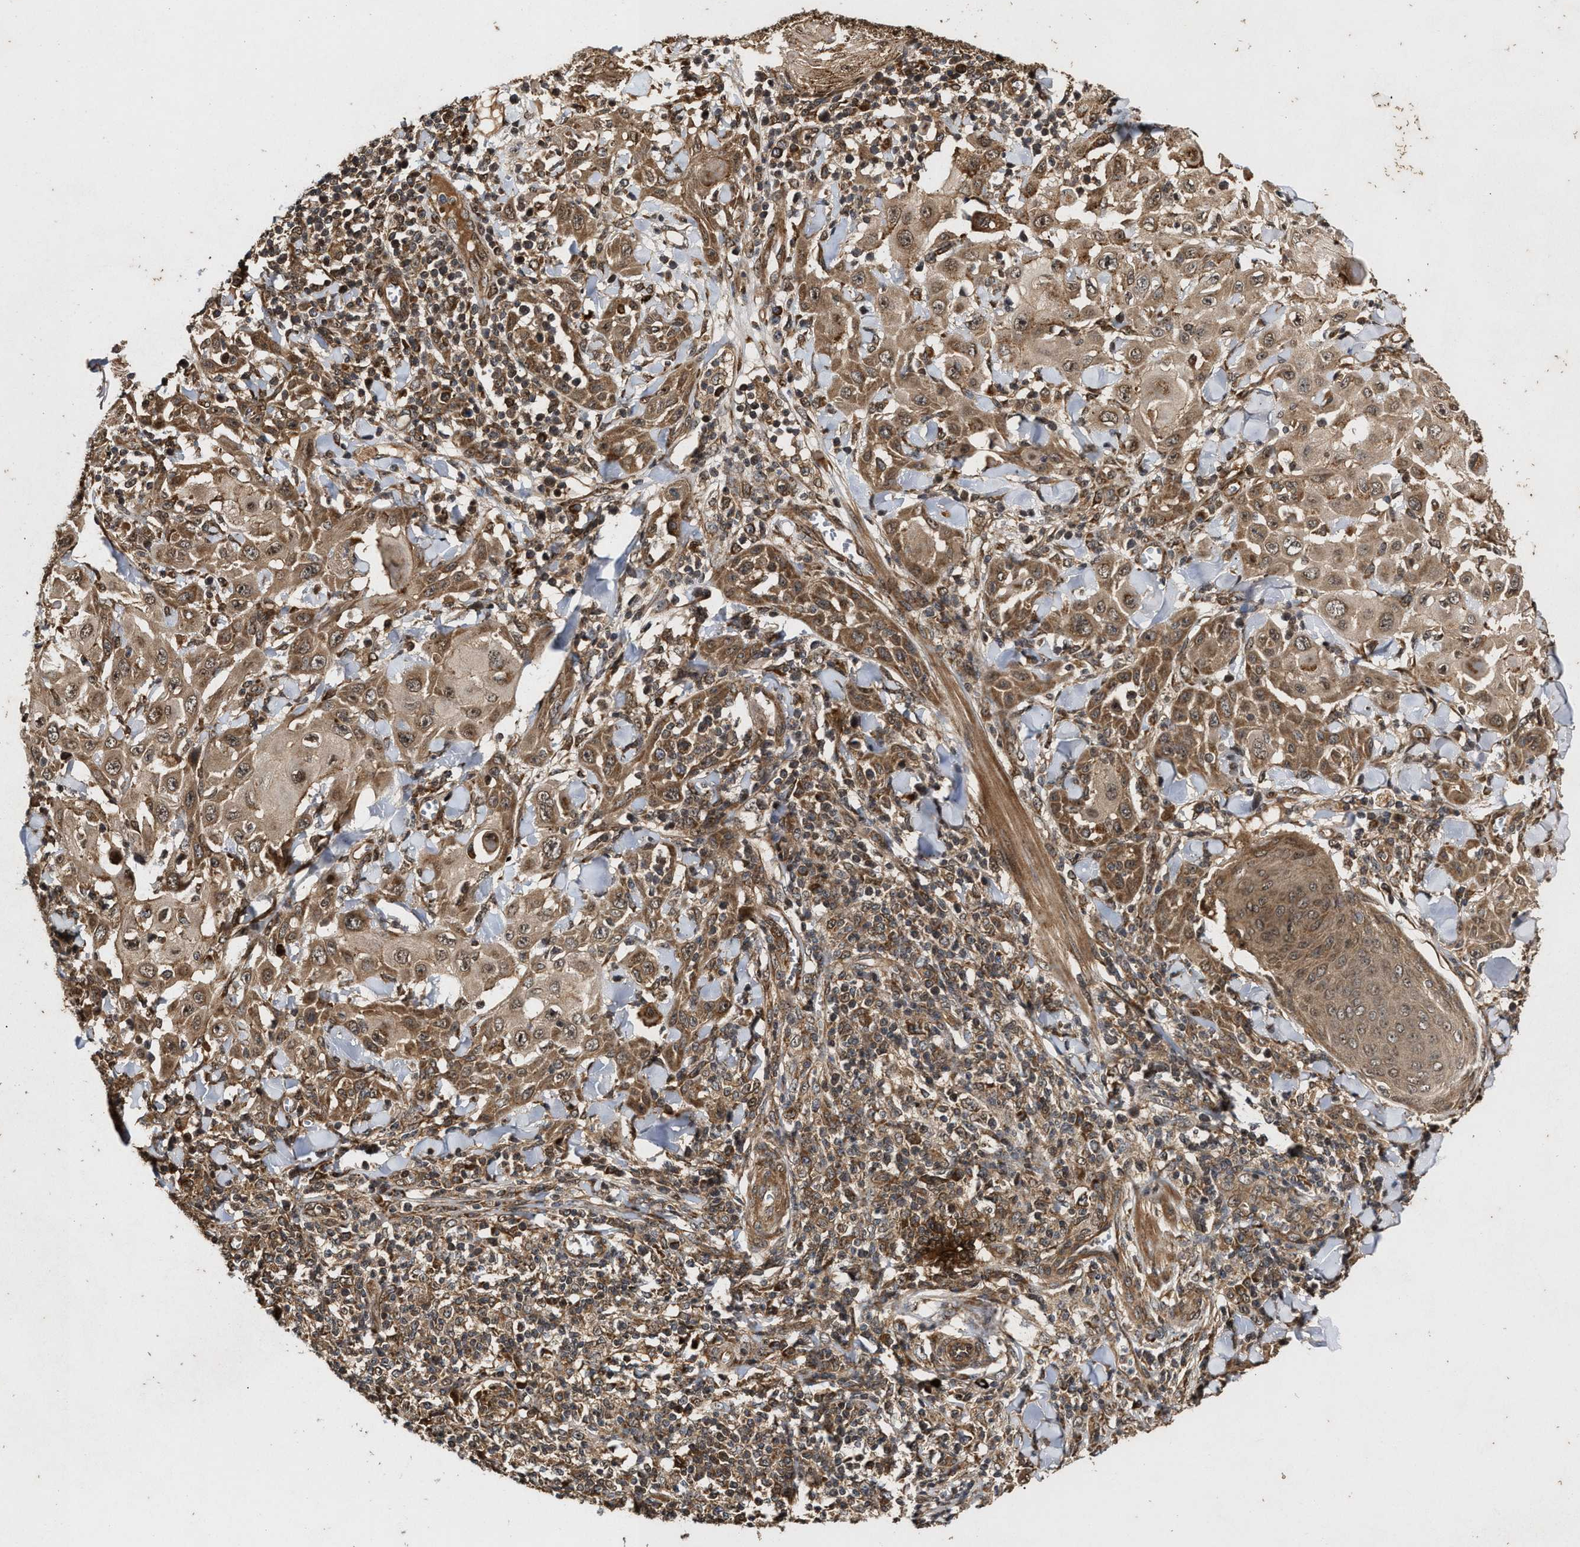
{"staining": {"intensity": "moderate", "quantity": ">75%", "location": "cytoplasmic/membranous"}, "tissue": "skin cancer", "cell_type": "Tumor cells", "image_type": "cancer", "snomed": [{"axis": "morphology", "description": "Squamous cell carcinoma, NOS"}, {"axis": "topography", "description": "Skin"}], "caption": "Tumor cells show medium levels of moderate cytoplasmic/membranous positivity in approximately >75% of cells in skin cancer (squamous cell carcinoma).", "gene": "CFLAR", "patient": {"sex": "male", "age": 24}}